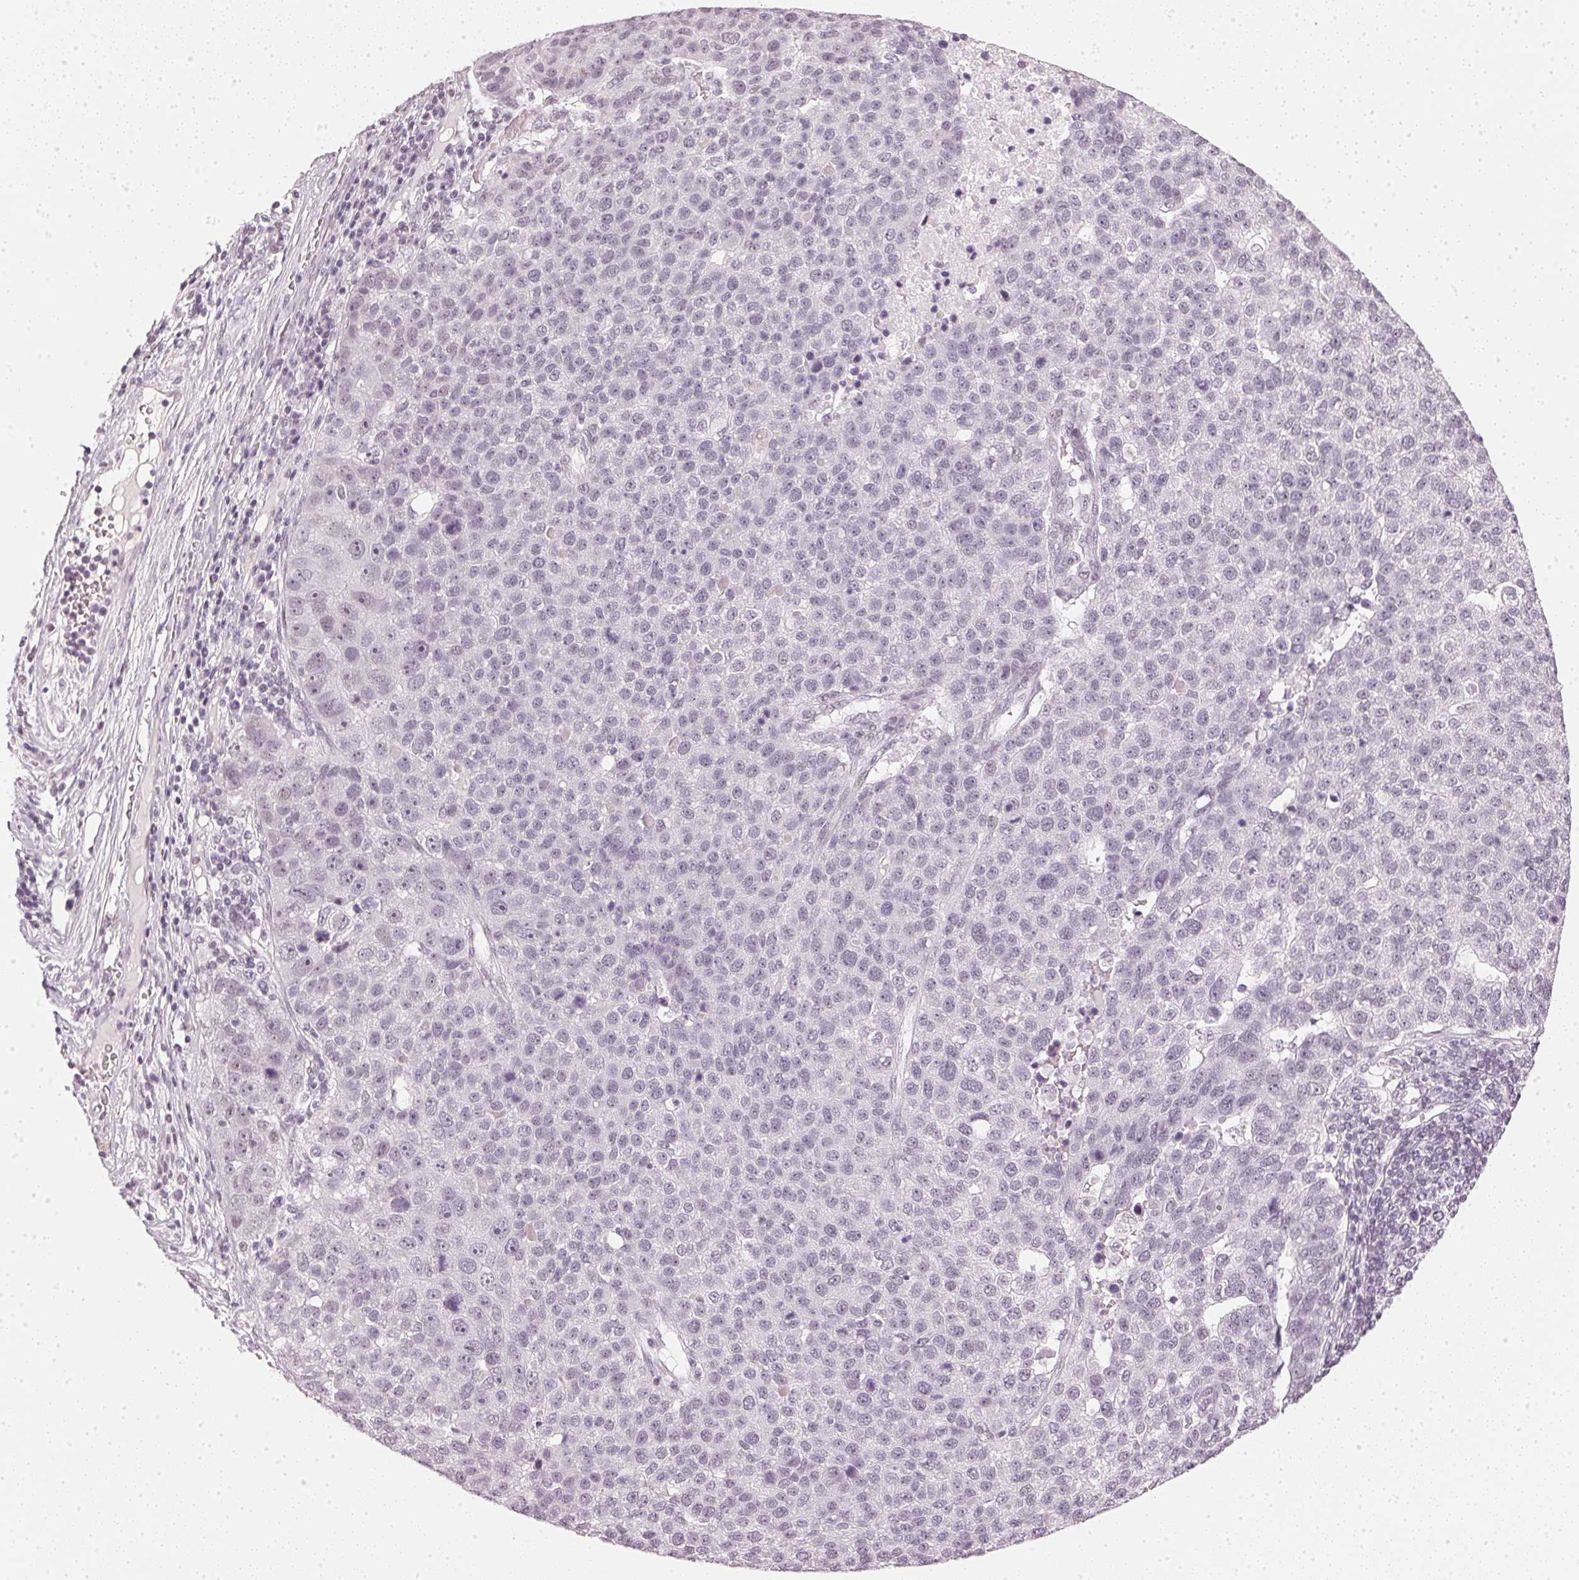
{"staining": {"intensity": "negative", "quantity": "none", "location": "none"}, "tissue": "pancreatic cancer", "cell_type": "Tumor cells", "image_type": "cancer", "snomed": [{"axis": "morphology", "description": "Adenocarcinoma, NOS"}, {"axis": "topography", "description": "Pancreas"}], "caption": "There is no significant positivity in tumor cells of adenocarcinoma (pancreatic).", "gene": "DNAJC6", "patient": {"sex": "female", "age": 61}}